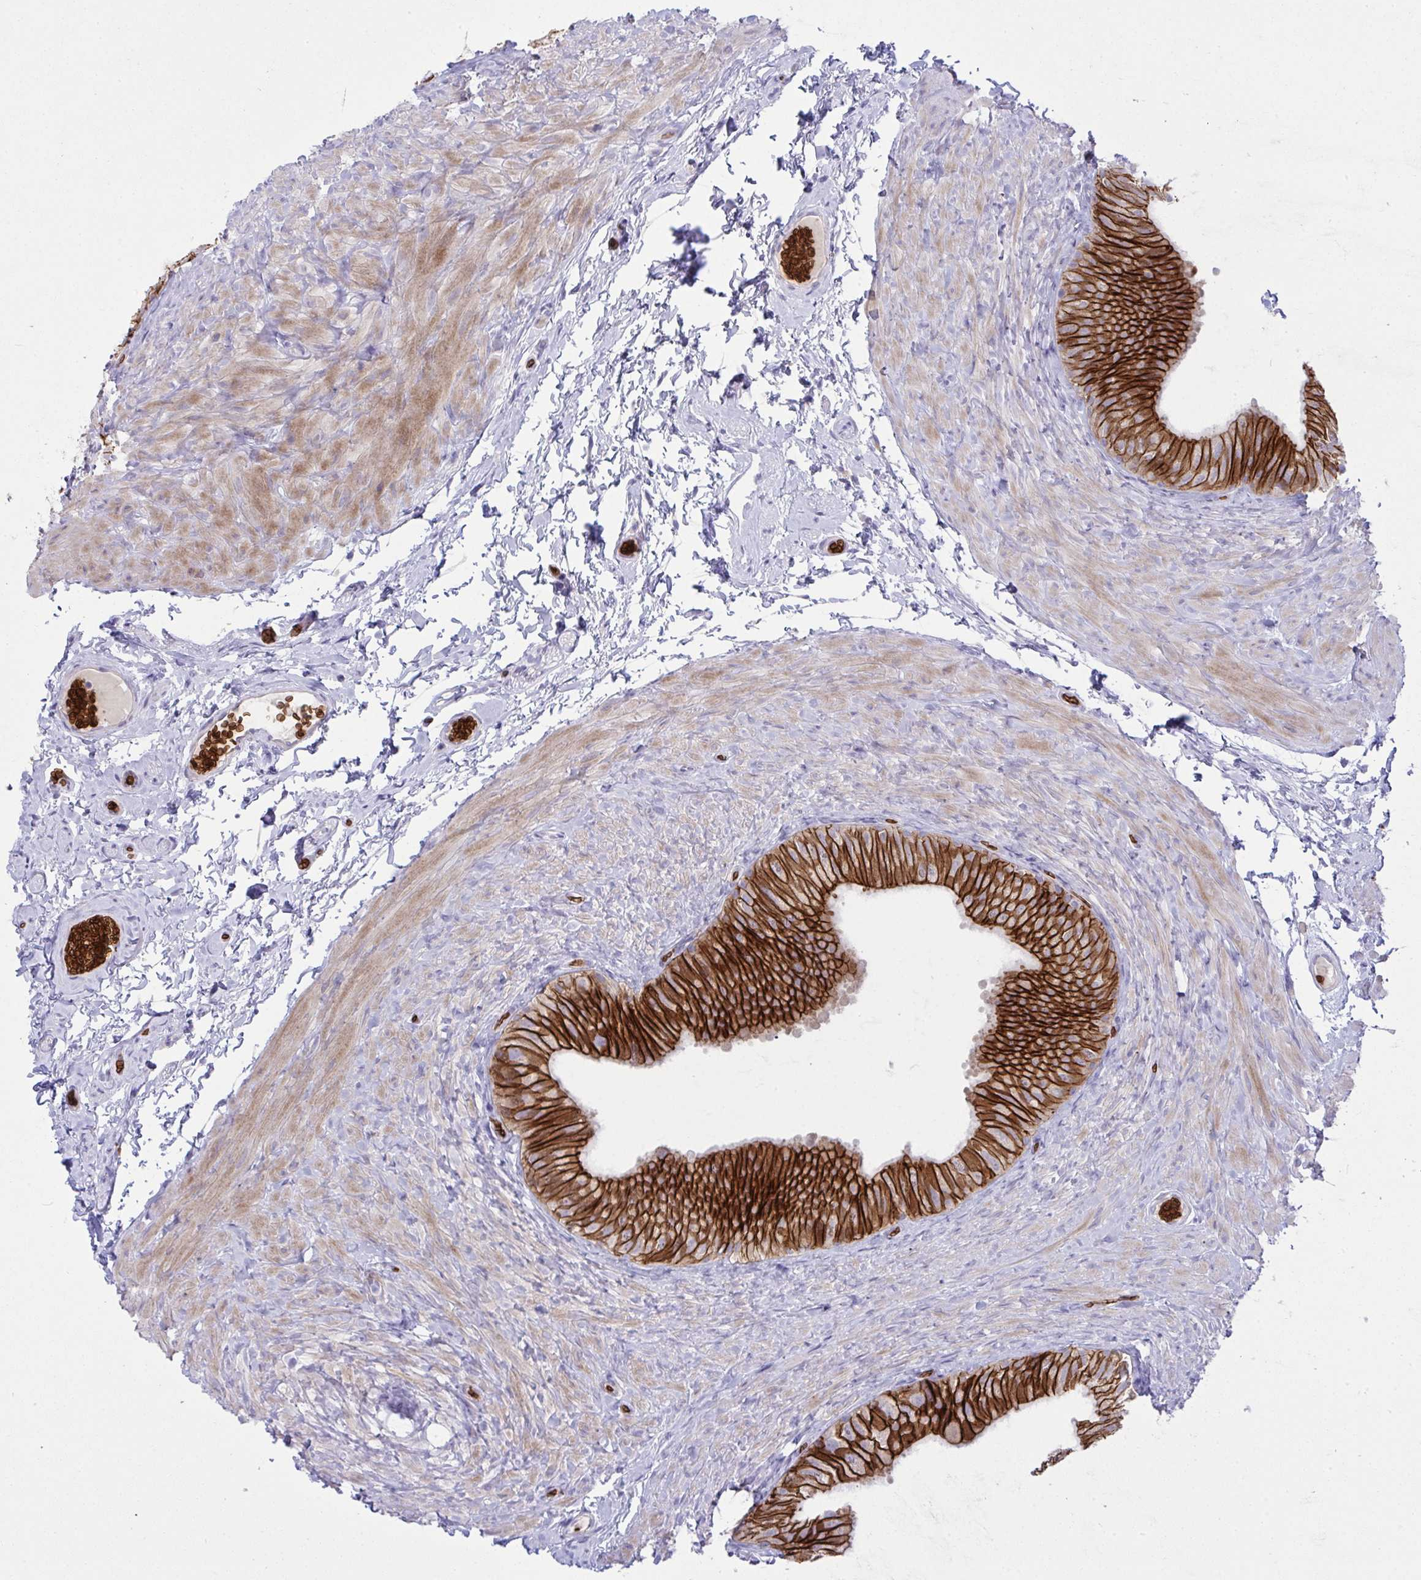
{"staining": {"intensity": "strong", "quantity": ">75%", "location": "cytoplasmic/membranous"}, "tissue": "epididymis", "cell_type": "Glandular cells", "image_type": "normal", "snomed": [{"axis": "morphology", "description": "Normal tissue, NOS"}, {"axis": "topography", "description": "Epididymis, spermatic cord, NOS"}, {"axis": "topography", "description": "Epididymis"}], "caption": "Immunohistochemical staining of normal epididymis reveals strong cytoplasmic/membranous protein expression in approximately >75% of glandular cells. (Brightfield microscopy of DAB IHC at high magnification).", "gene": "SPTB", "patient": {"sex": "male", "age": 31}}